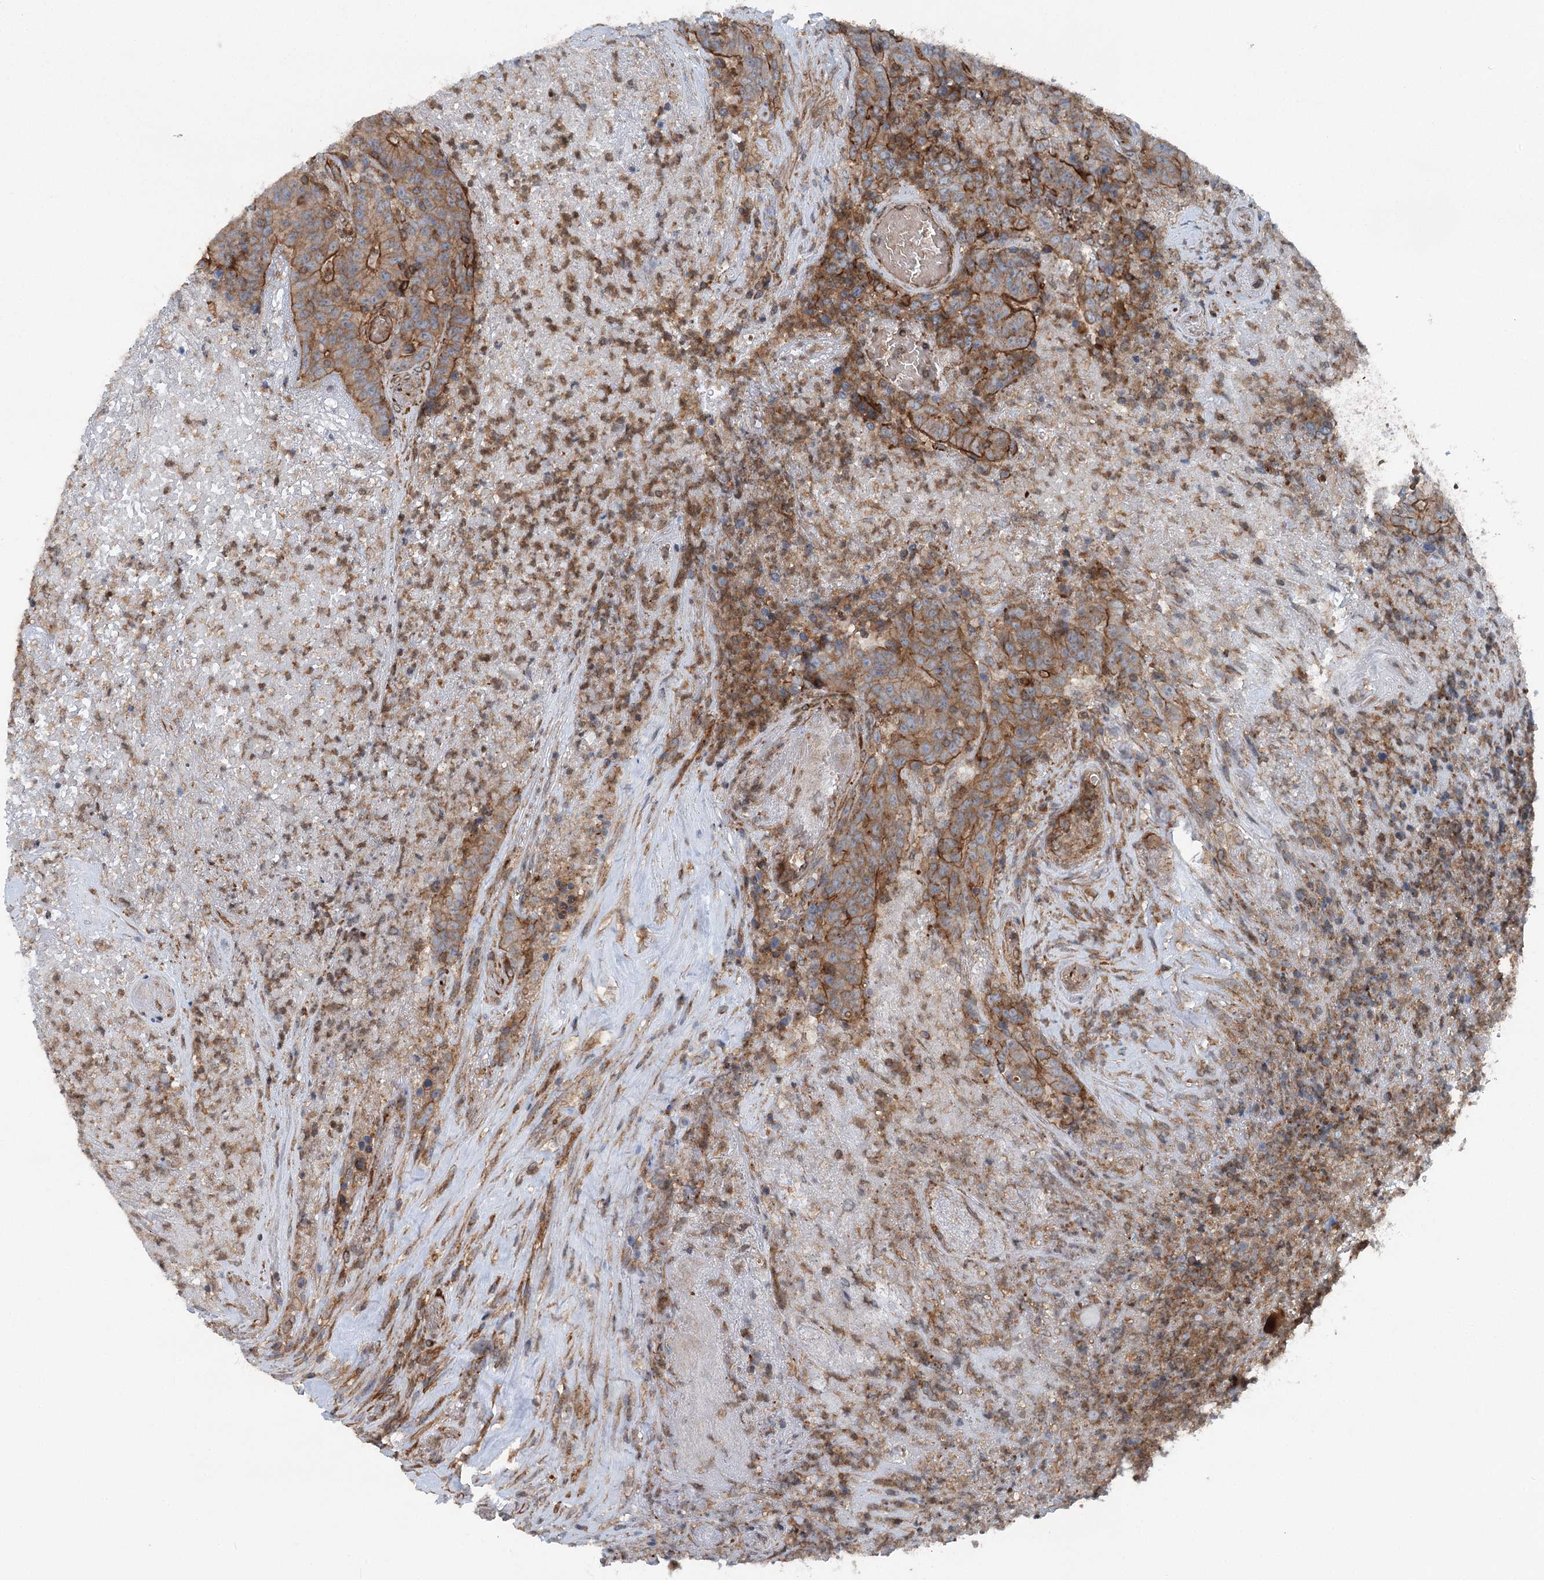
{"staining": {"intensity": "strong", "quantity": ">75%", "location": "cytoplasmic/membranous"}, "tissue": "colorectal cancer", "cell_type": "Tumor cells", "image_type": "cancer", "snomed": [{"axis": "morphology", "description": "Adenocarcinoma, NOS"}, {"axis": "topography", "description": "Colon"}], "caption": "Brown immunohistochemical staining in human colorectal adenocarcinoma shows strong cytoplasmic/membranous expression in about >75% of tumor cells.", "gene": "IQSEC1", "patient": {"sex": "female", "age": 75}}